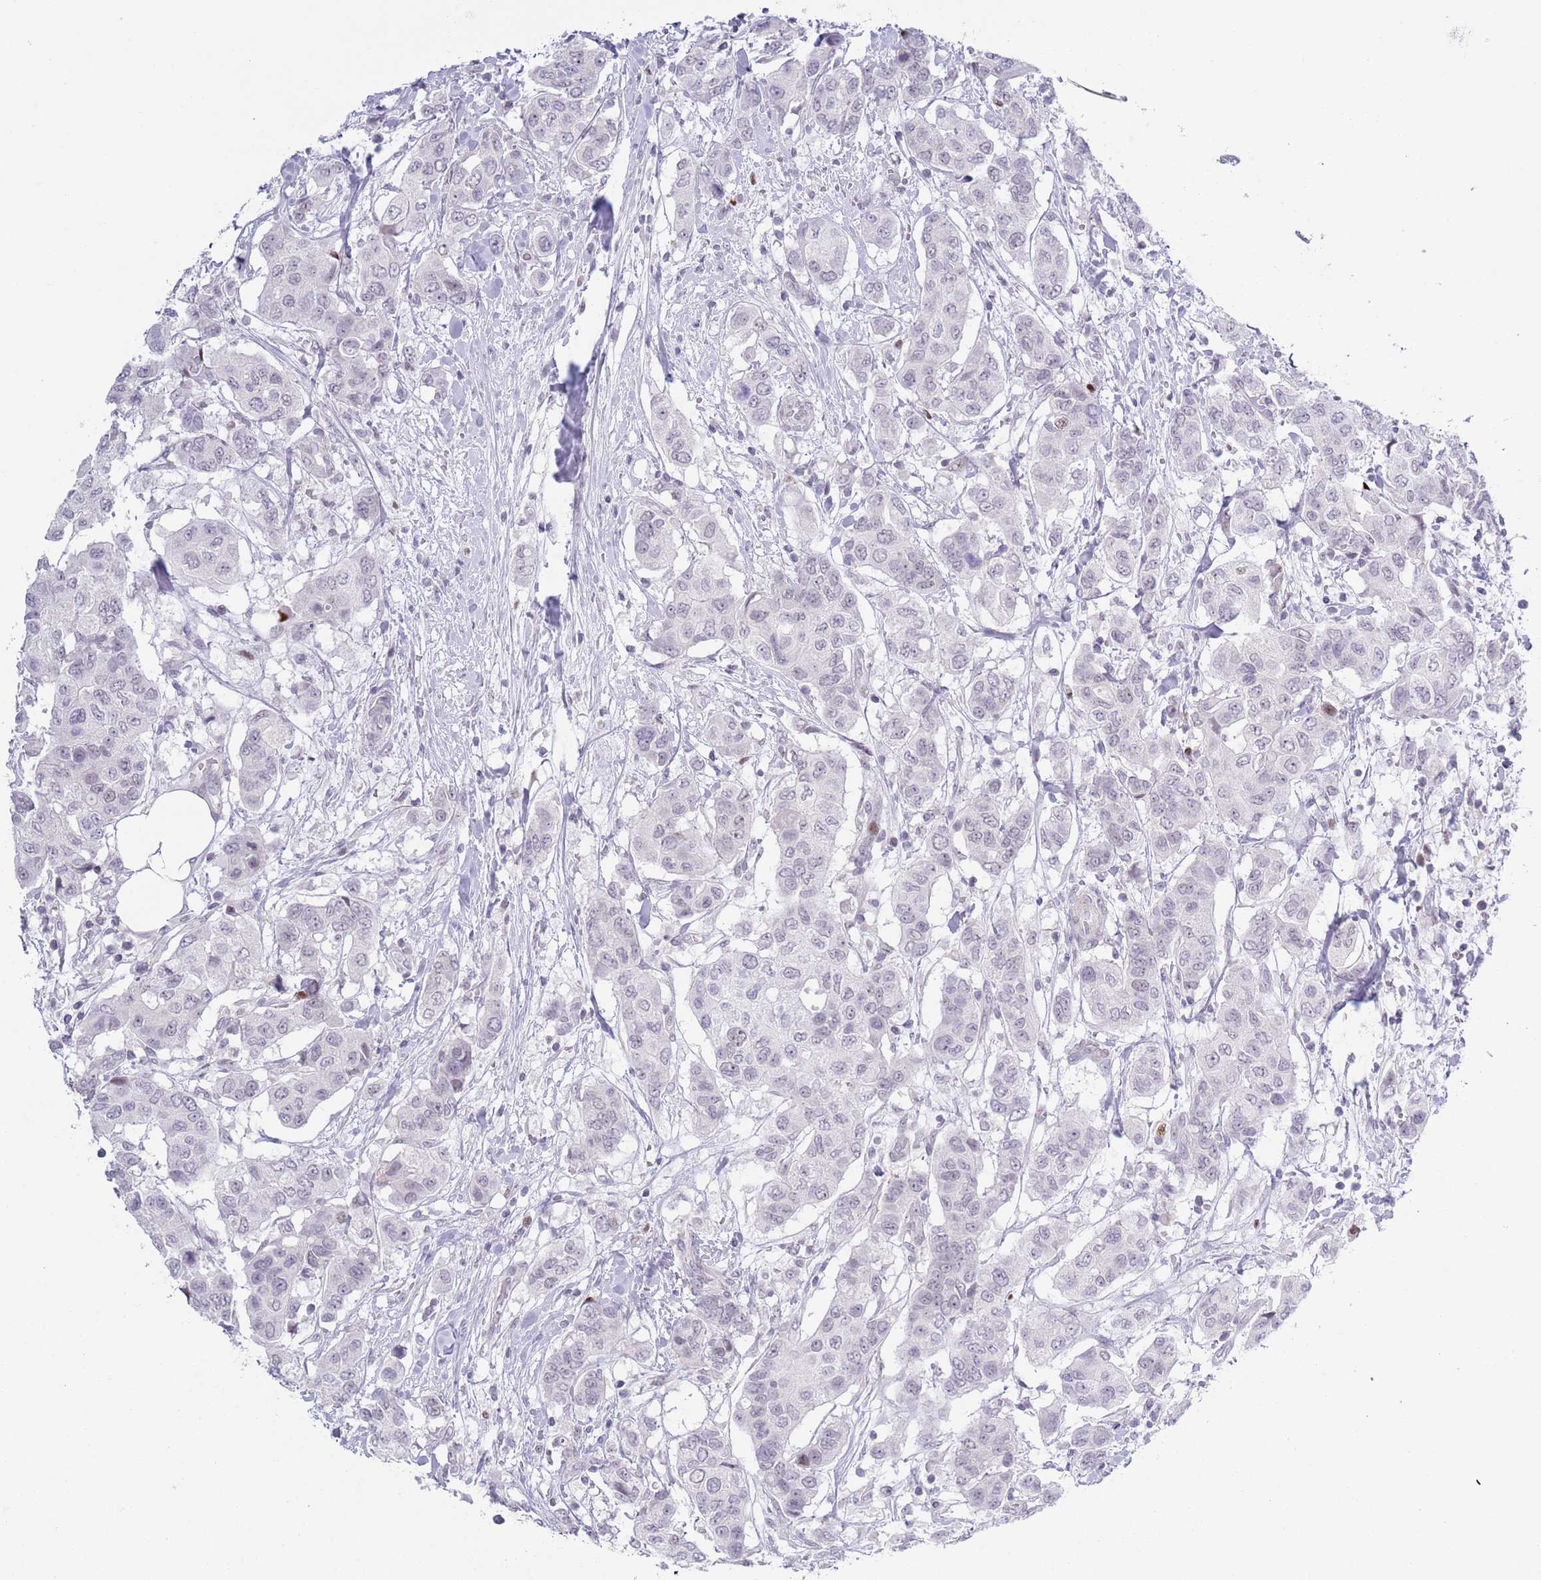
{"staining": {"intensity": "negative", "quantity": "none", "location": "none"}, "tissue": "breast cancer", "cell_type": "Tumor cells", "image_type": "cancer", "snomed": [{"axis": "morphology", "description": "Lobular carcinoma"}, {"axis": "topography", "description": "Breast"}], "caption": "High magnification brightfield microscopy of breast cancer stained with DAB (brown) and counterstained with hematoxylin (blue): tumor cells show no significant expression. (IHC, brightfield microscopy, high magnification).", "gene": "MFSD10", "patient": {"sex": "female", "age": 51}}